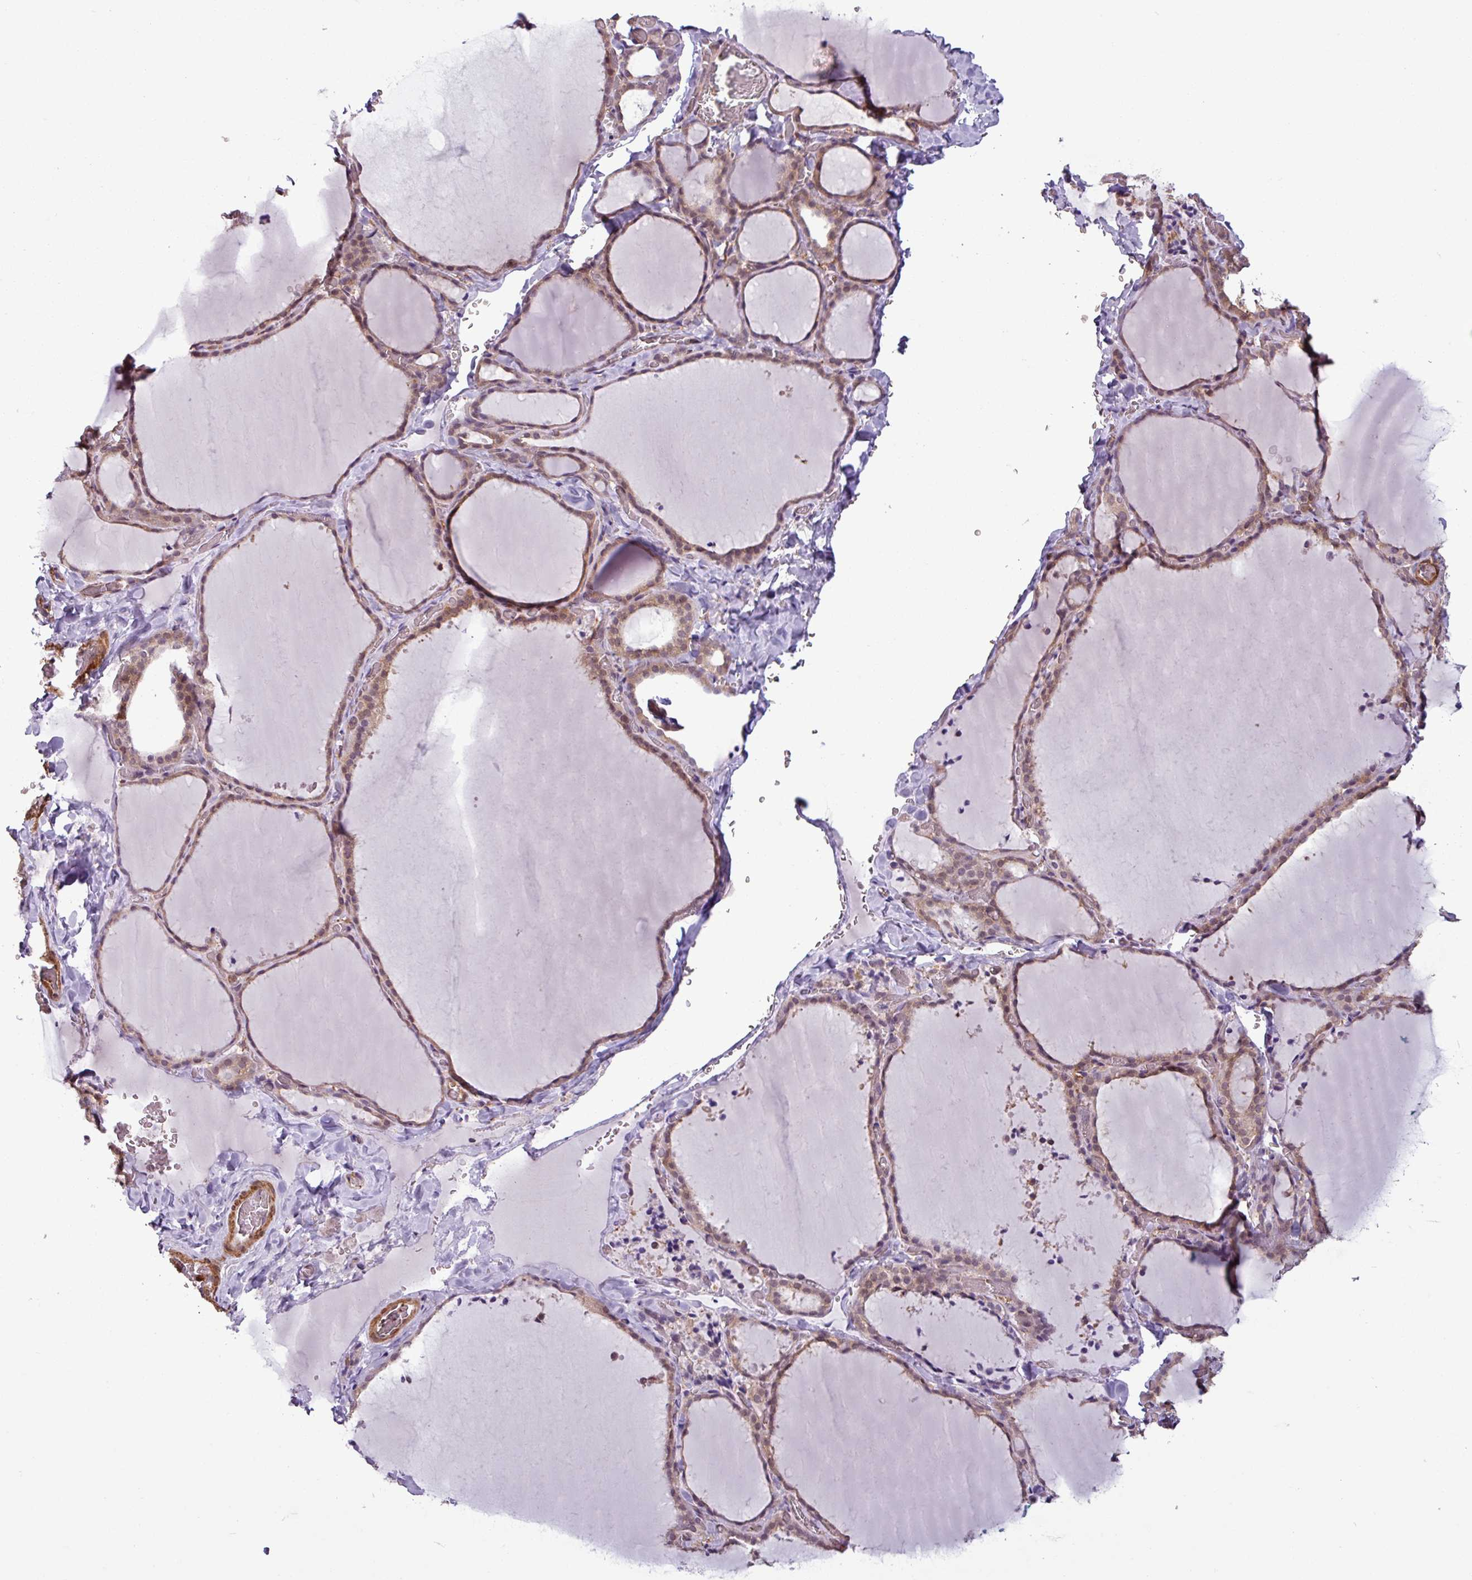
{"staining": {"intensity": "moderate", "quantity": ">75%", "location": "cytoplasmic/membranous"}, "tissue": "thyroid gland", "cell_type": "Glandular cells", "image_type": "normal", "snomed": [{"axis": "morphology", "description": "Normal tissue, NOS"}, {"axis": "topography", "description": "Thyroid gland"}], "caption": "High-magnification brightfield microscopy of benign thyroid gland stained with DAB (3,3'-diaminobenzidine) (brown) and counterstained with hematoxylin (blue). glandular cells exhibit moderate cytoplasmic/membranous staining is seen in about>75% of cells. (DAB = brown stain, brightfield microscopy at high magnification).", "gene": "SH3BGRL", "patient": {"sex": "female", "age": 22}}